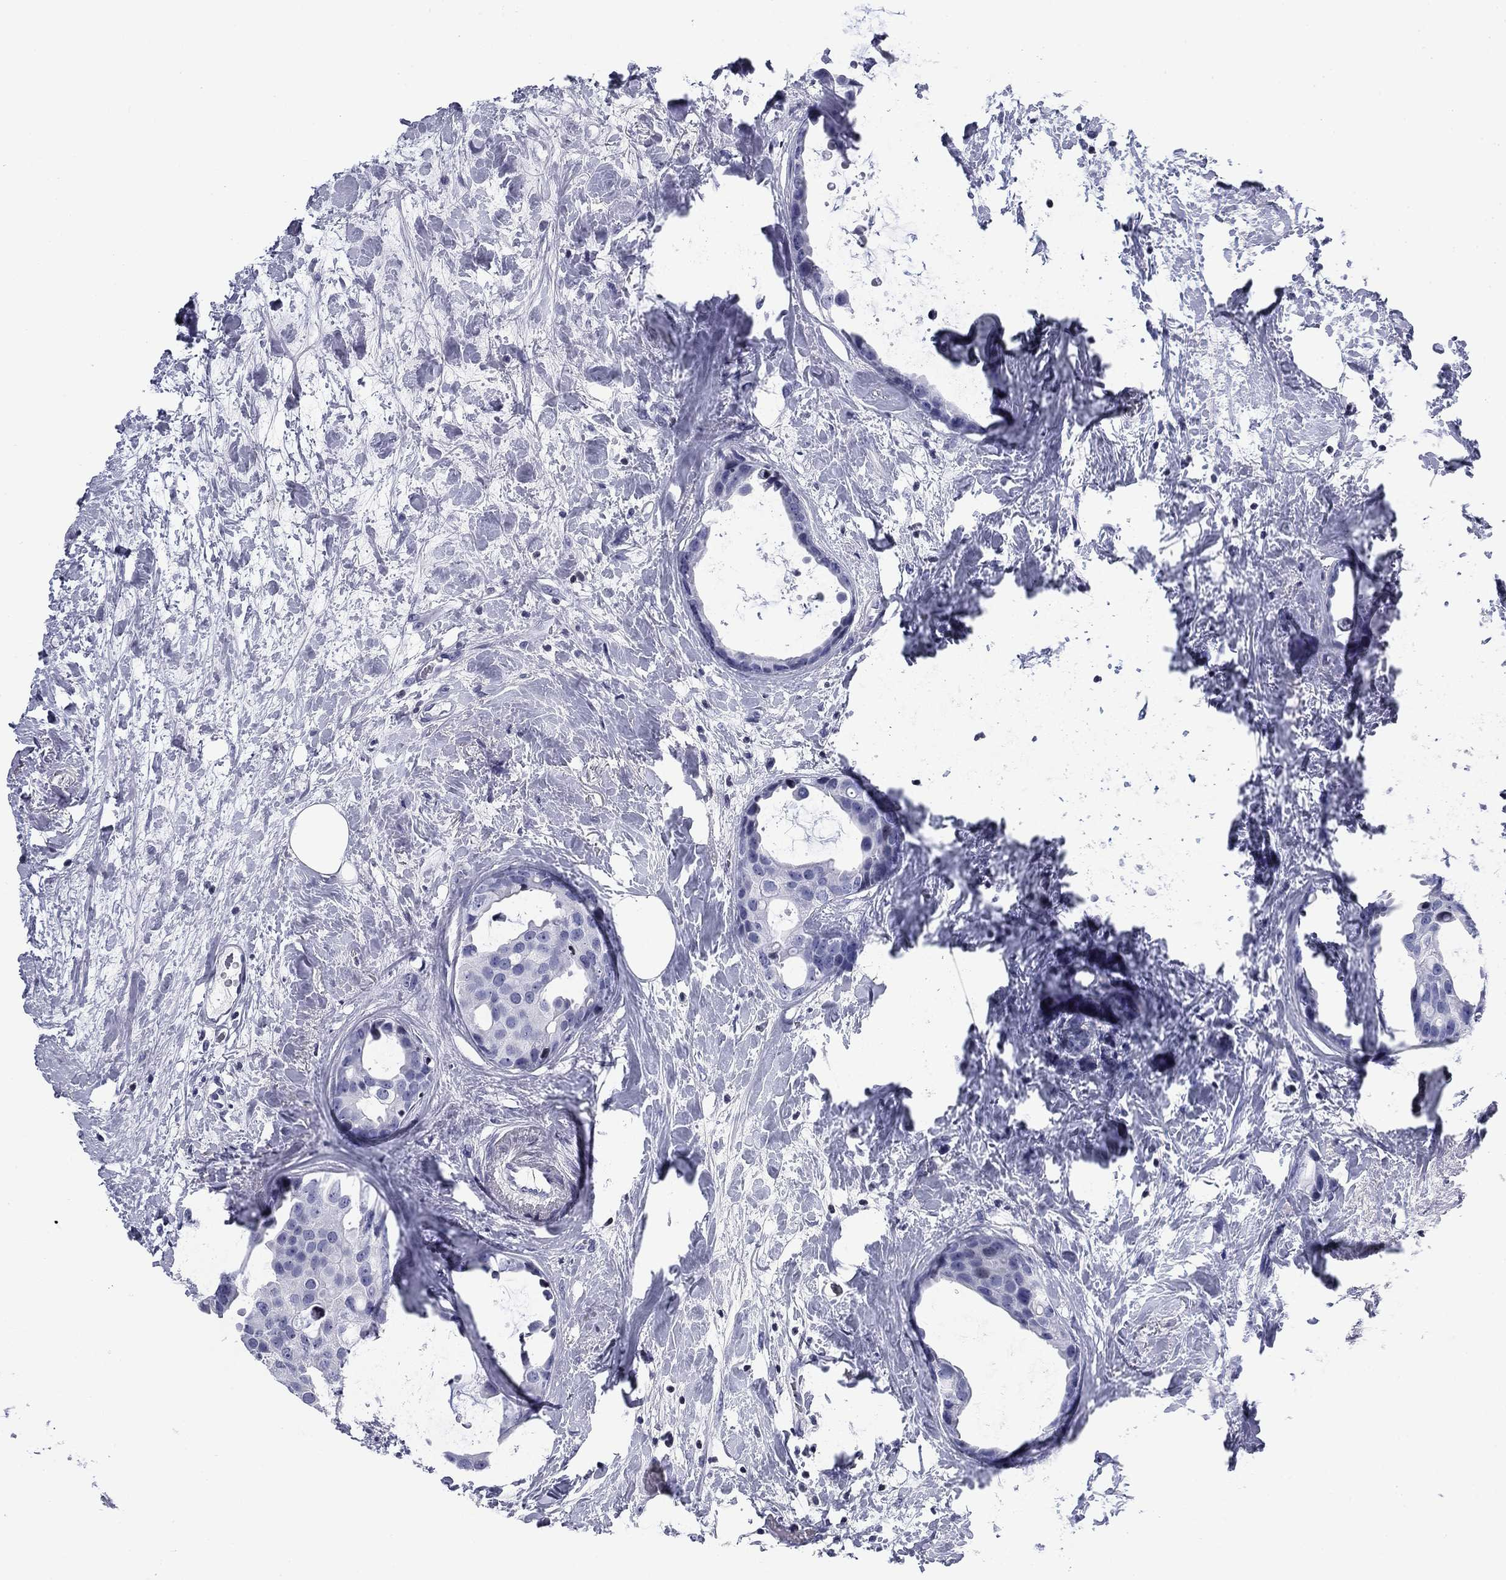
{"staining": {"intensity": "negative", "quantity": "none", "location": "none"}, "tissue": "breast cancer", "cell_type": "Tumor cells", "image_type": "cancer", "snomed": [{"axis": "morphology", "description": "Duct carcinoma"}, {"axis": "topography", "description": "Breast"}], "caption": "DAB (3,3'-diaminobenzidine) immunohistochemical staining of human breast cancer displays no significant expression in tumor cells.", "gene": "CCDC144A", "patient": {"sex": "female", "age": 45}}